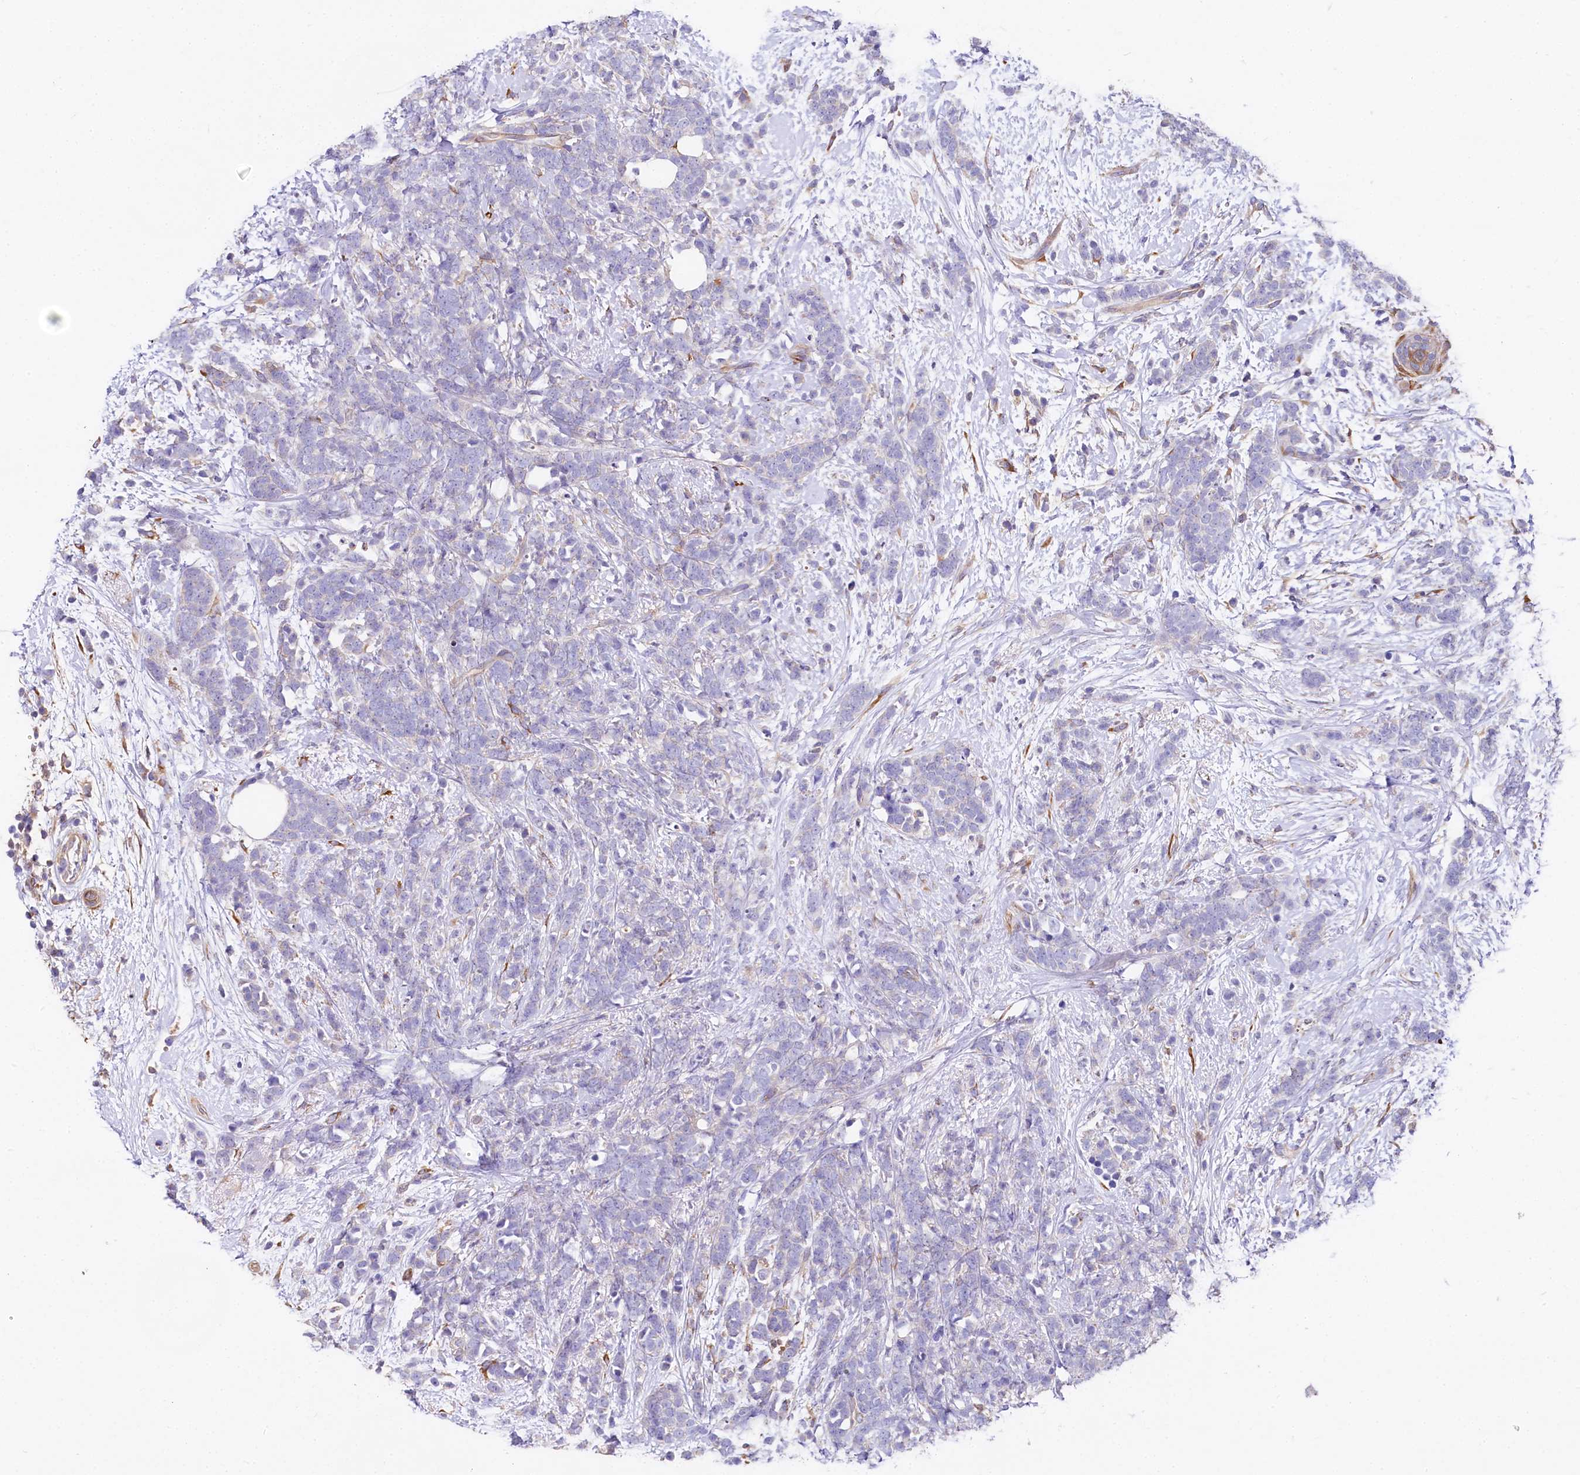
{"staining": {"intensity": "negative", "quantity": "none", "location": "none"}, "tissue": "breast cancer", "cell_type": "Tumor cells", "image_type": "cancer", "snomed": [{"axis": "morphology", "description": "Lobular carcinoma"}, {"axis": "topography", "description": "Breast"}], "caption": "Tumor cells show no significant expression in lobular carcinoma (breast). (Brightfield microscopy of DAB immunohistochemistry (IHC) at high magnification).", "gene": "FCHSD2", "patient": {"sex": "female", "age": 58}}